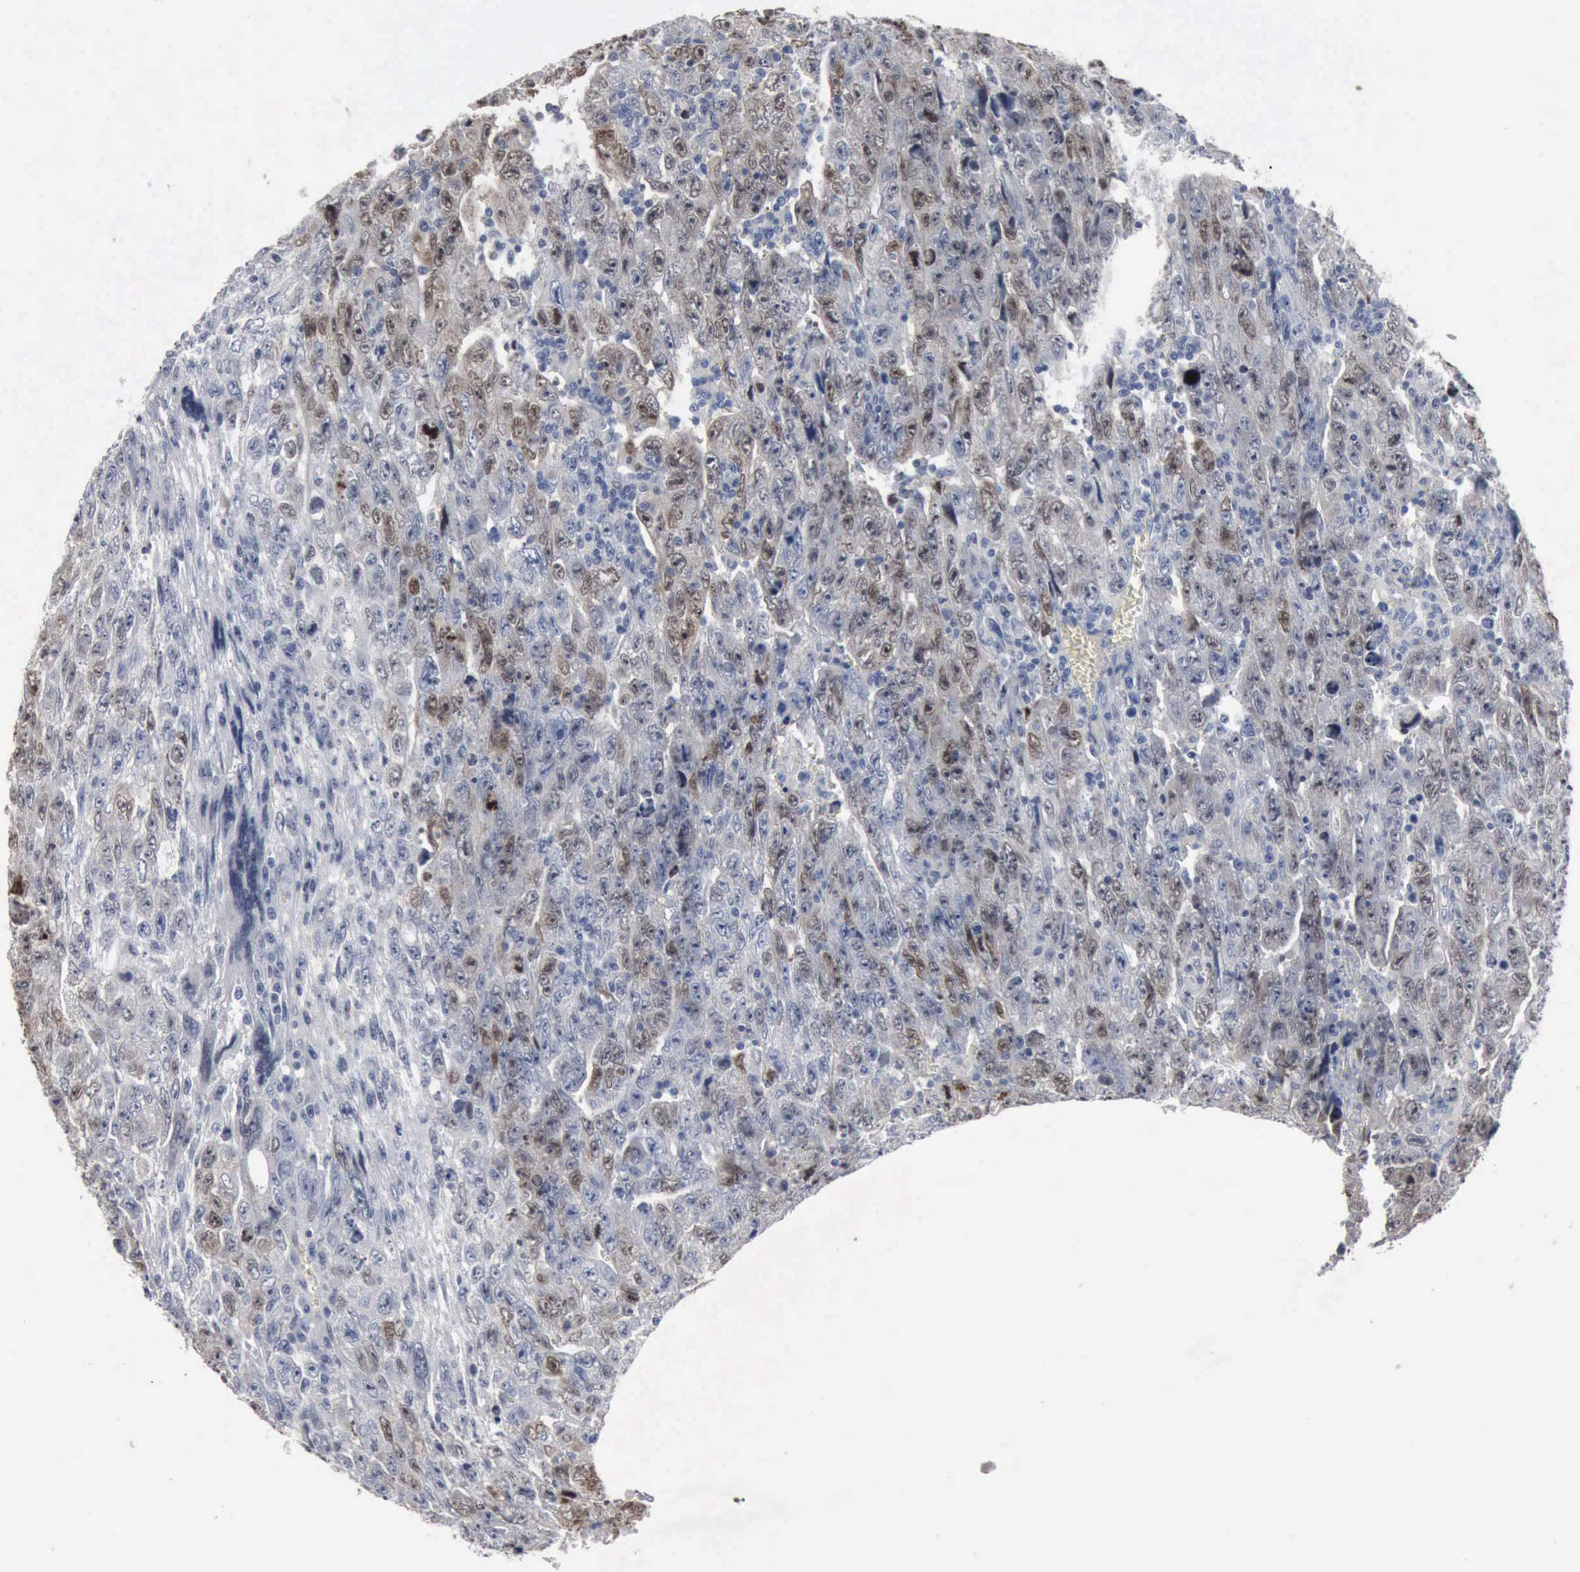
{"staining": {"intensity": "moderate", "quantity": "<25%", "location": "nuclear"}, "tissue": "testis cancer", "cell_type": "Tumor cells", "image_type": "cancer", "snomed": [{"axis": "morphology", "description": "Carcinoma, Embryonal, NOS"}, {"axis": "topography", "description": "Testis"}], "caption": "Testis cancer (embryonal carcinoma) tissue exhibits moderate nuclear expression in approximately <25% of tumor cells, visualized by immunohistochemistry.", "gene": "FGF2", "patient": {"sex": "male", "age": 28}}